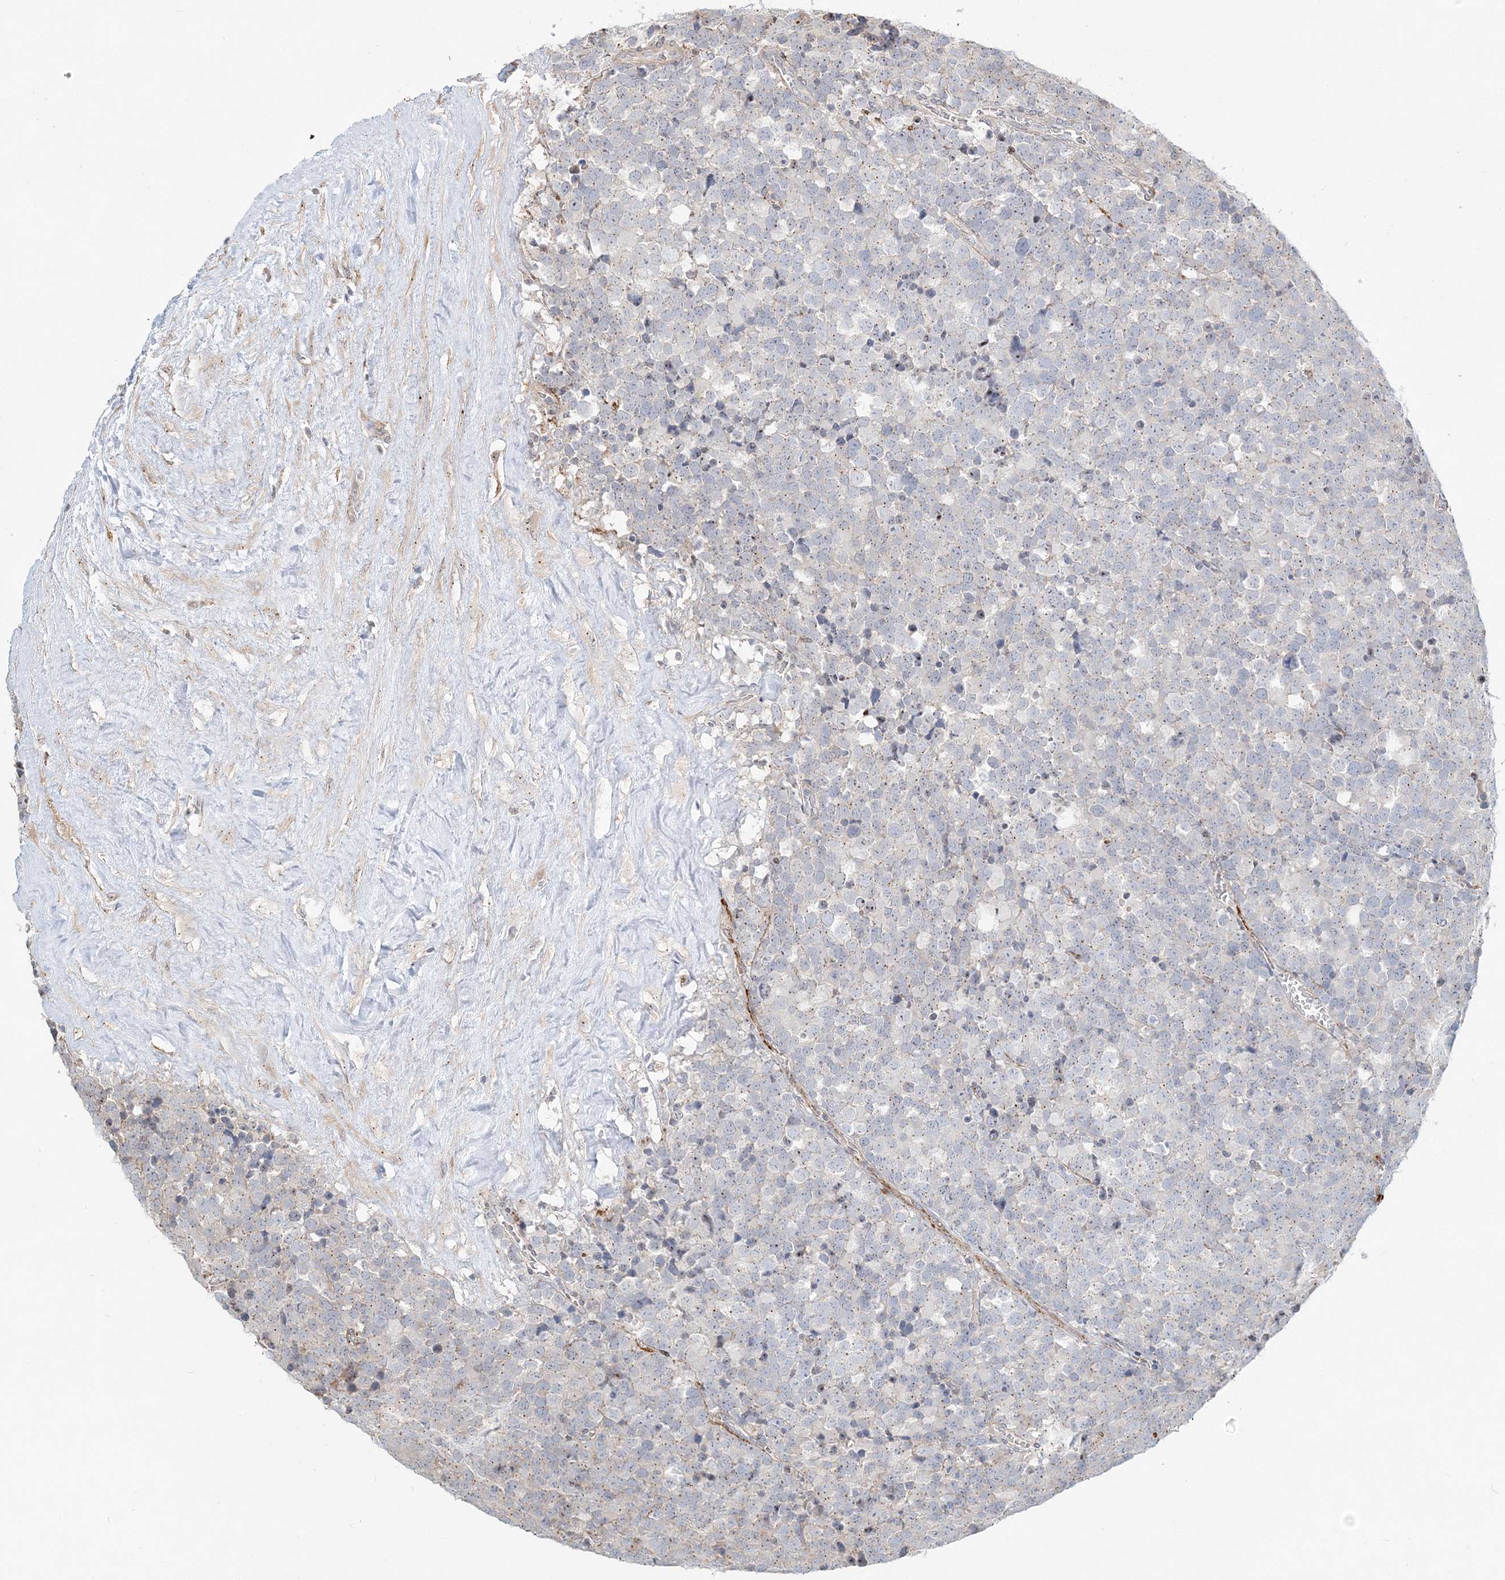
{"staining": {"intensity": "negative", "quantity": "none", "location": "none"}, "tissue": "testis cancer", "cell_type": "Tumor cells", "image_type": "cancer", "snomed": [{"axis": "morphology", "description": "Seminoma, NOS"}, {"axis": "topography", "description": "Testis"}], "caption": "Protein analysis of testis cancer reveals no significant staining in tumor cells. (Immunohistochemistry (ihc), brightfield microscopy, high magnification).", "gene": "CXXC5", "patient": {"sex": "male", "age": 71}}